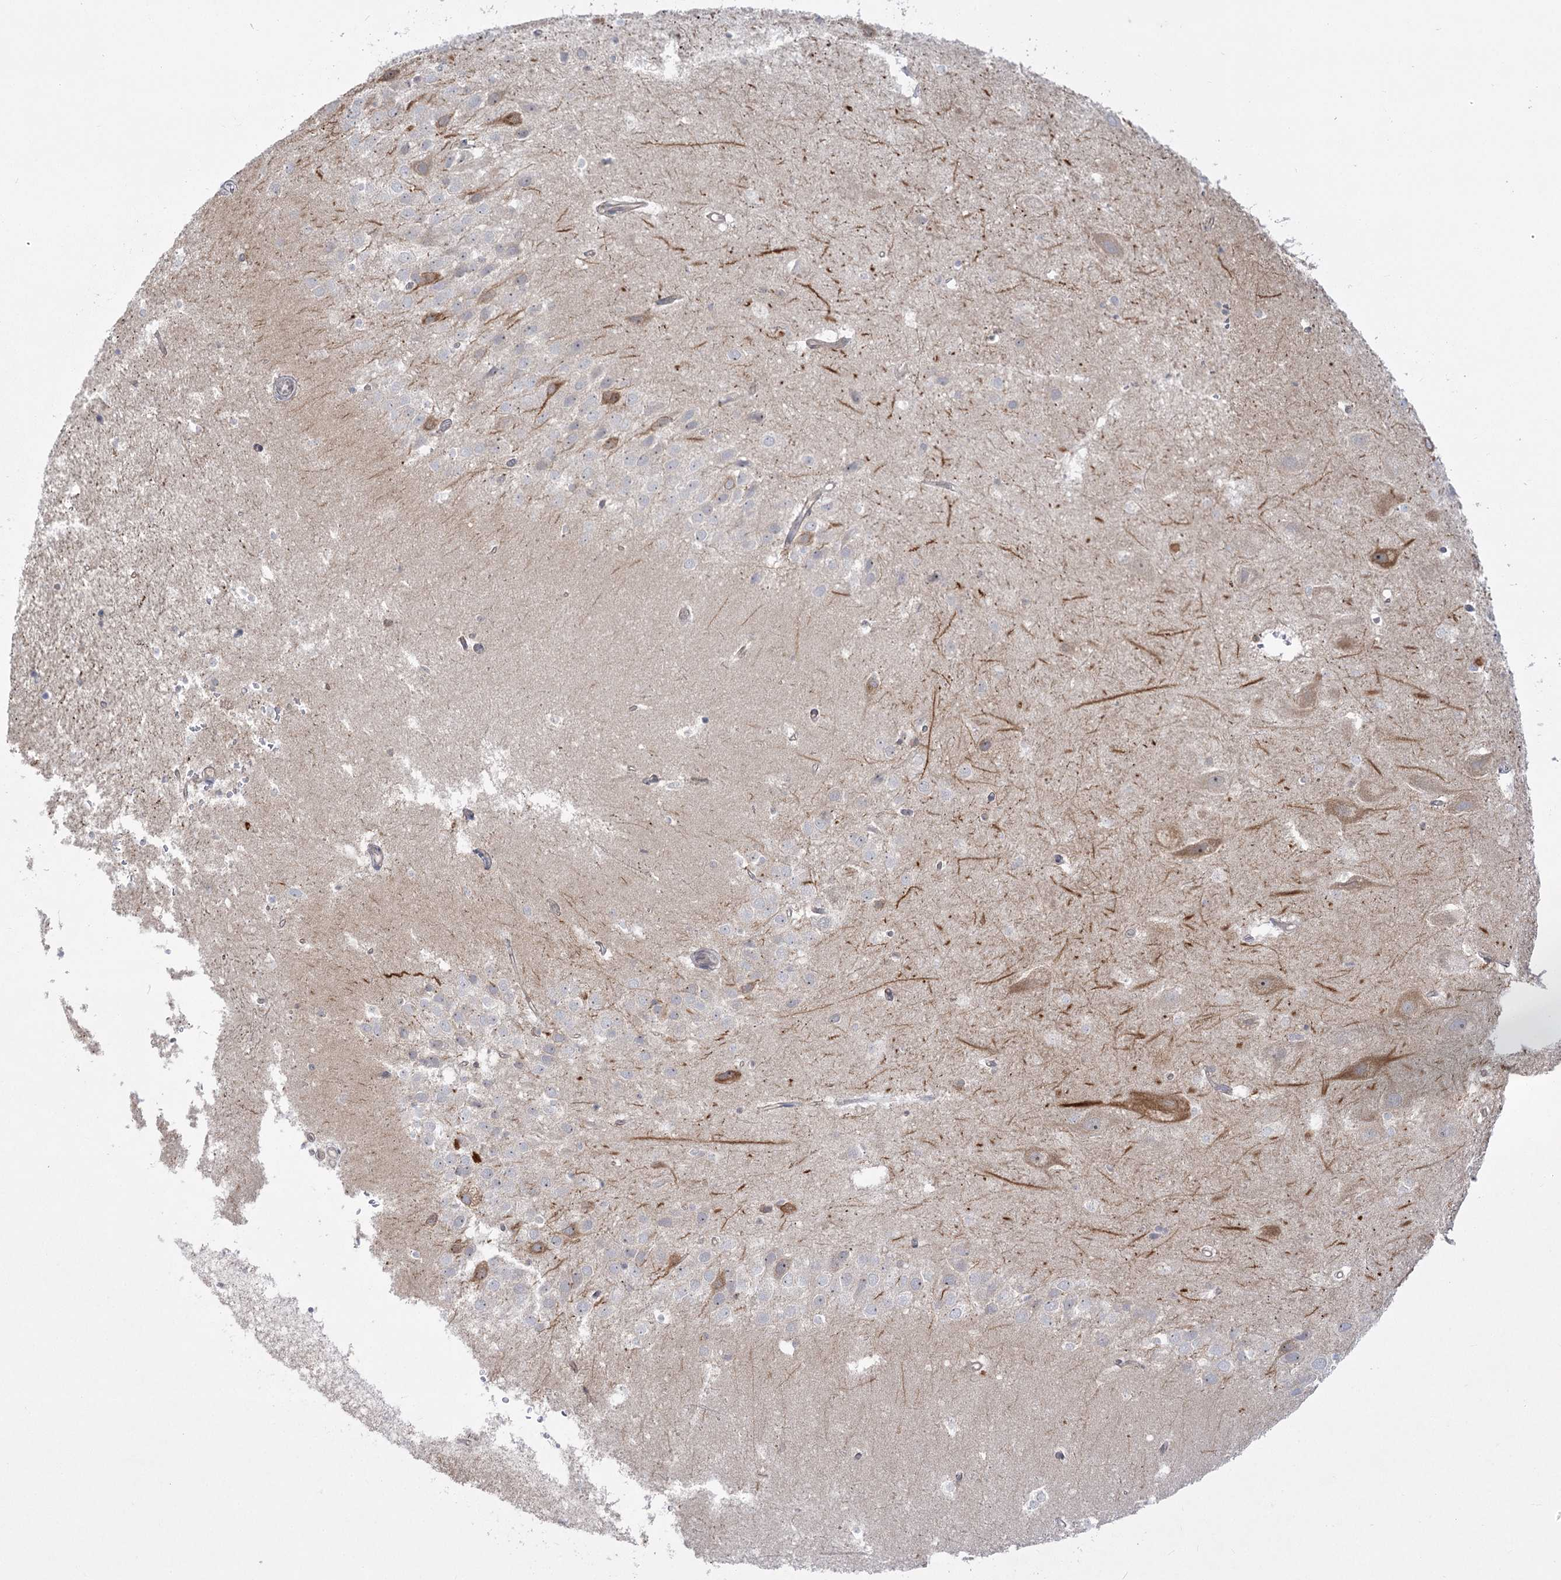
{"staining": {"intensity": "negative", "quantity": "none", "location": "none"}, "tissue": "hippocampus", "cell_type": "Glial cells", "image_type": "normal", "snomed": [{"axis": "morphology", "description": "Normal tissue, NOS"}, {"axis": "topography", "description": "Hippocampus"}], "caption": "A high-resolution histopathology image shows immunohistochemistry staining of normal hippocampus, which displays no significant expression in glial cells.", "gene": "SYTL1", "patient": {"sex": "female", "age": 52}}